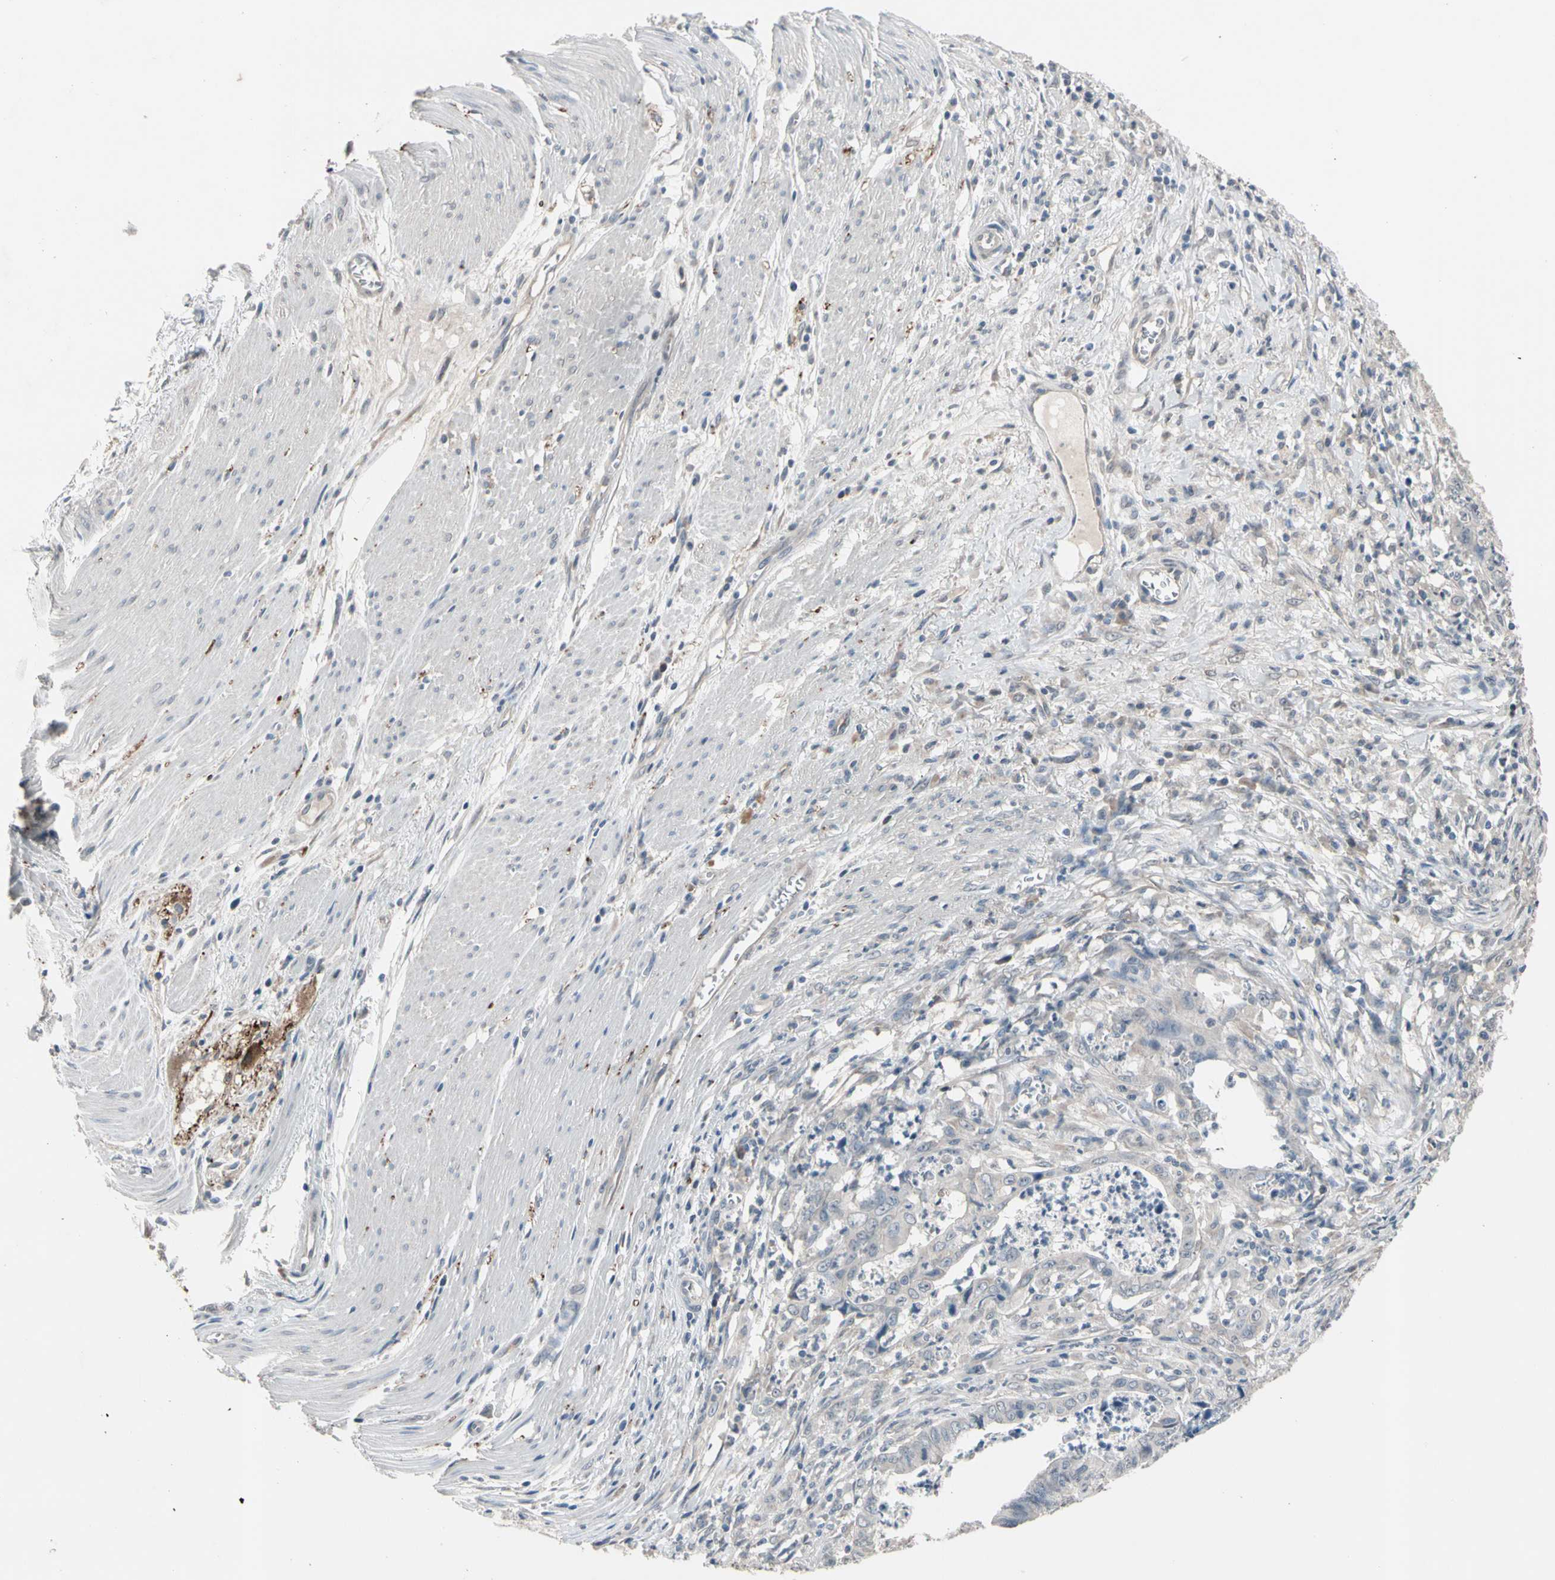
{"staining": {"intensity": "negative", "quantity": "none", "location": "none"}, "tissue": "stomach cancer", "cell_type": "Tumor cells", "image_type": "cancer", "snomed": [{"axis": "morphology", "description": "Adenocarcinoma, NOS"}, {"axis": "topography", "description": "Stomach, lower"}], "caption": "The immunohistochemistry (IHC) photomicrograph has no significant positivity in tumor cells of stomach adenocarcinoma tissue.", "gene": "SV2A", "patient": {"sex": "male", "age": 77}}